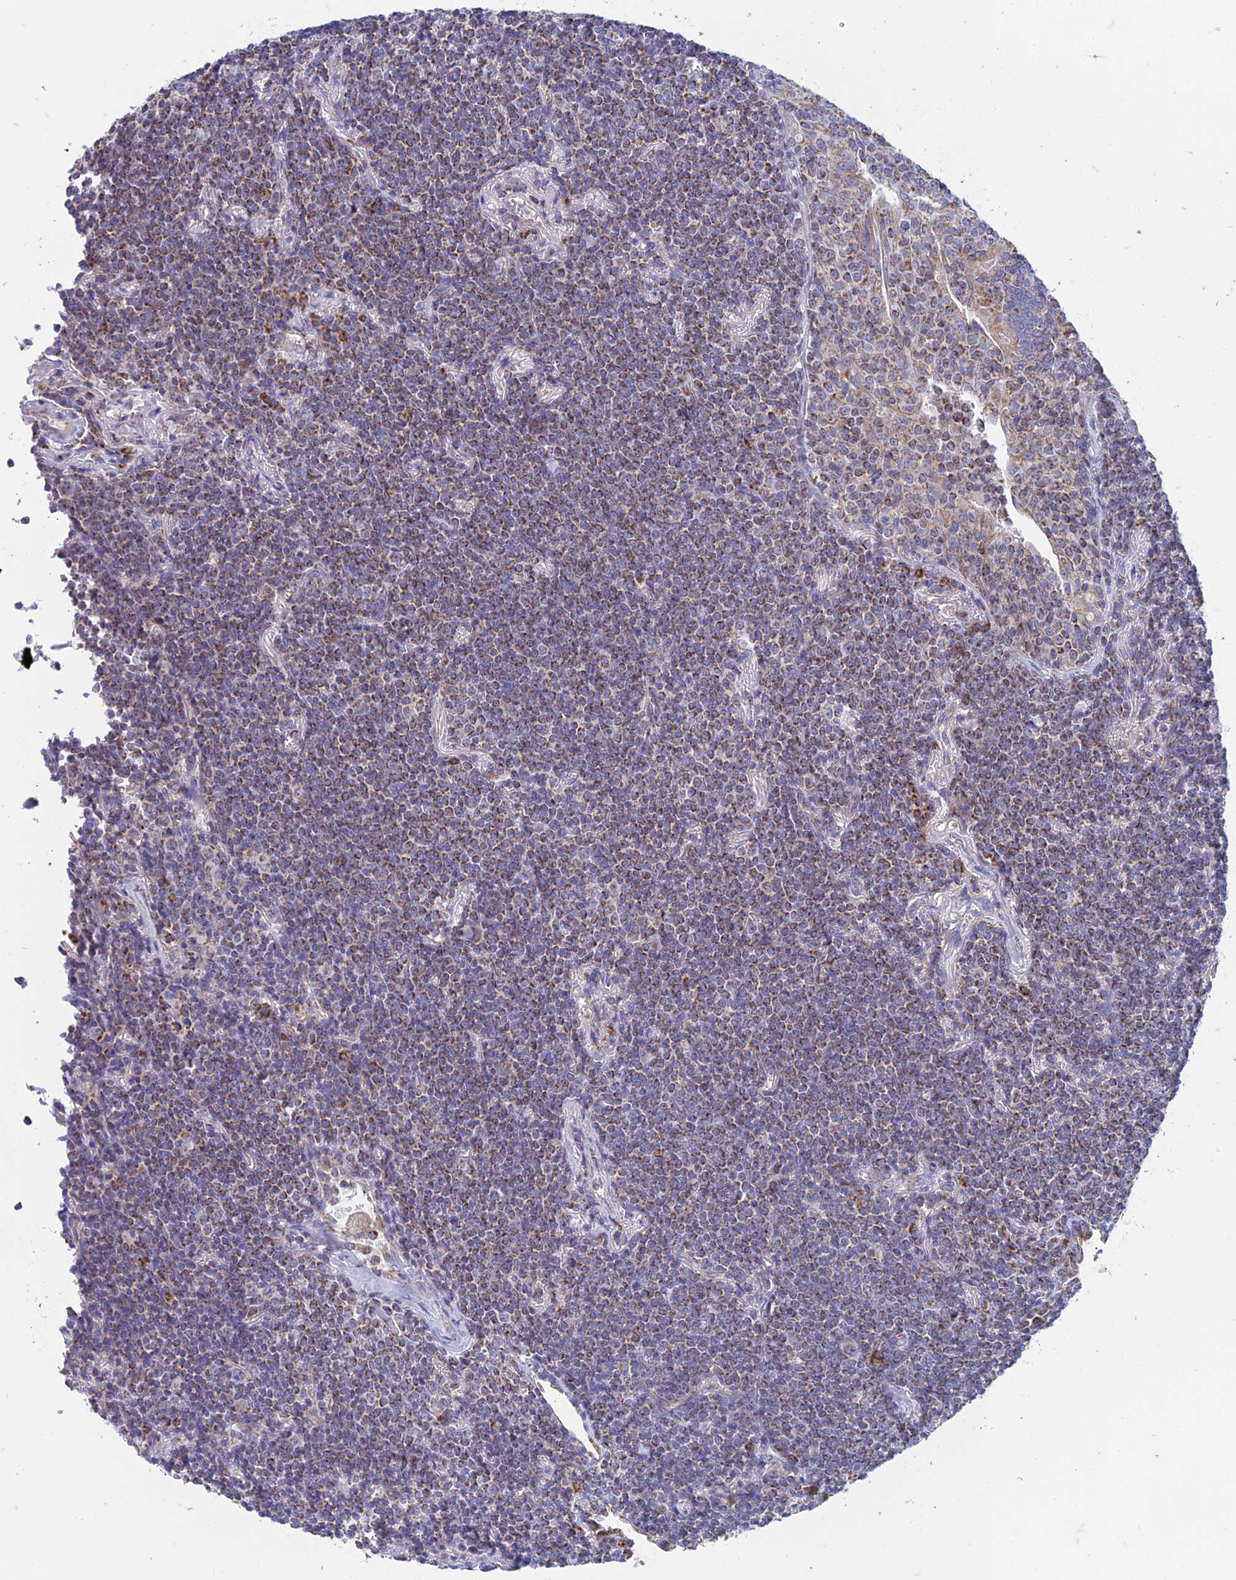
{"staining": {"intensity": "moderate", "quantity": "25%-75%", "location": "cytoplasmic/membranous"}, "tissue": "lymphoma", "cell_type": "Tumor cells", "image_type": "cancer", "snomed": [{"axis": "morphology", "description": "Malignant lymphoma, non-Hodgkin's type, Low grade"}, {"axis": "topography", "description": "Lung"}], "caption": "Malignant lymphoma, non-Hodgkin's type (low-grade) stained with DAB (3,3'-diaminobenzidine) IHC demonstrates medium levels of moderate cytoplasmic/membranous staining in approximately 25%-75% of tumor cells.", "gene": "ZNF181", "patient": {"sex": "female", "age": 71}}